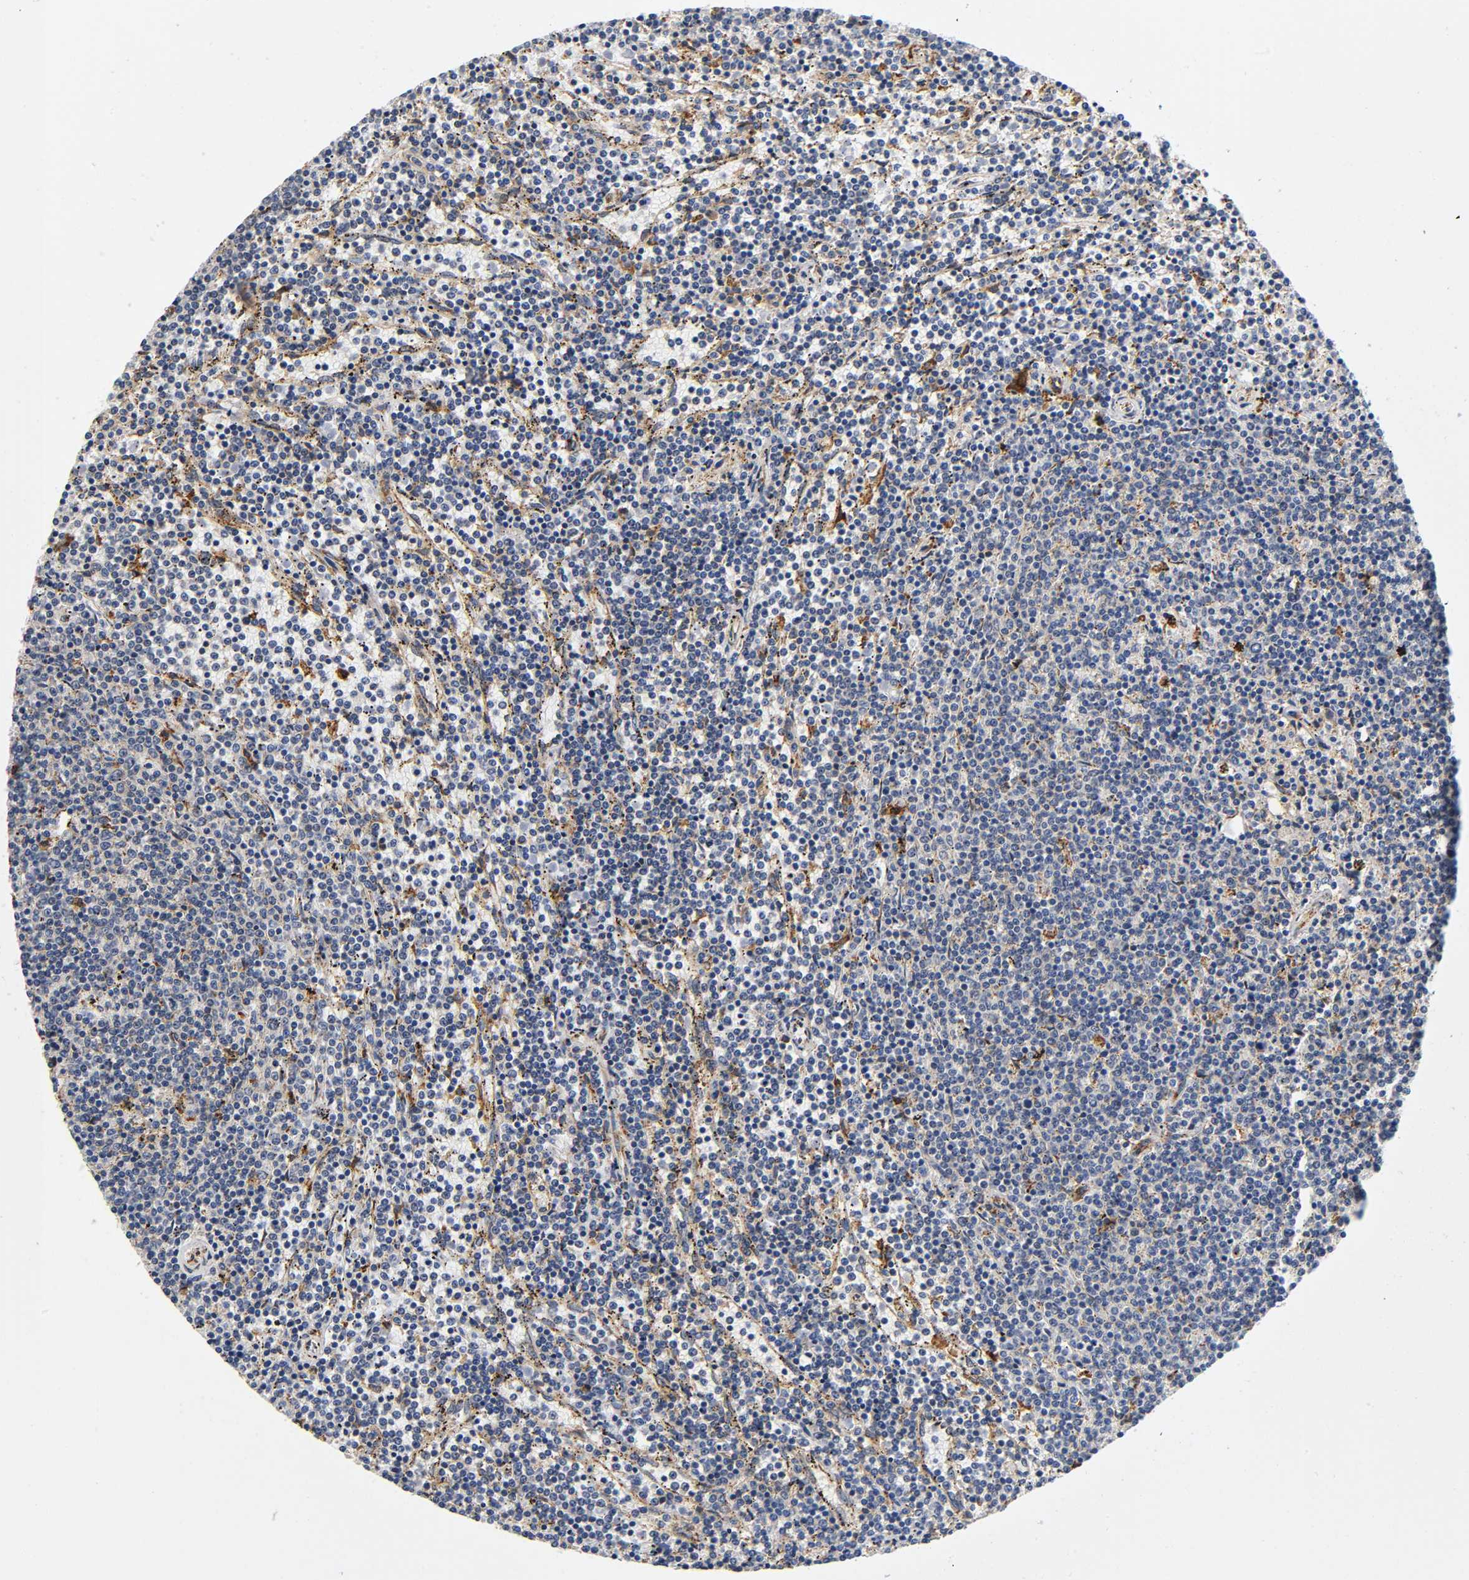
{"staining": {"intensity": "weak", "quantity": "25%-75%", "location": "cytoplasmic/membranous"}, "tissue": "lymphoma", "cell_type": "Tumor cells", "image_type": "cancer", "snomed": [{"axis": "morphology", "description": "Malignant lymphoma, non-Hodgkin's type, Low grade"}, {"axis": "topography", "description": "Spleen"}], "caption": "A brown stain highlights weak cytoplasmic/membranous positivity of a protein in lymphoma tumor cells.", "gene": "SOS2", "patient": {"sex": "female", "age": 50}}